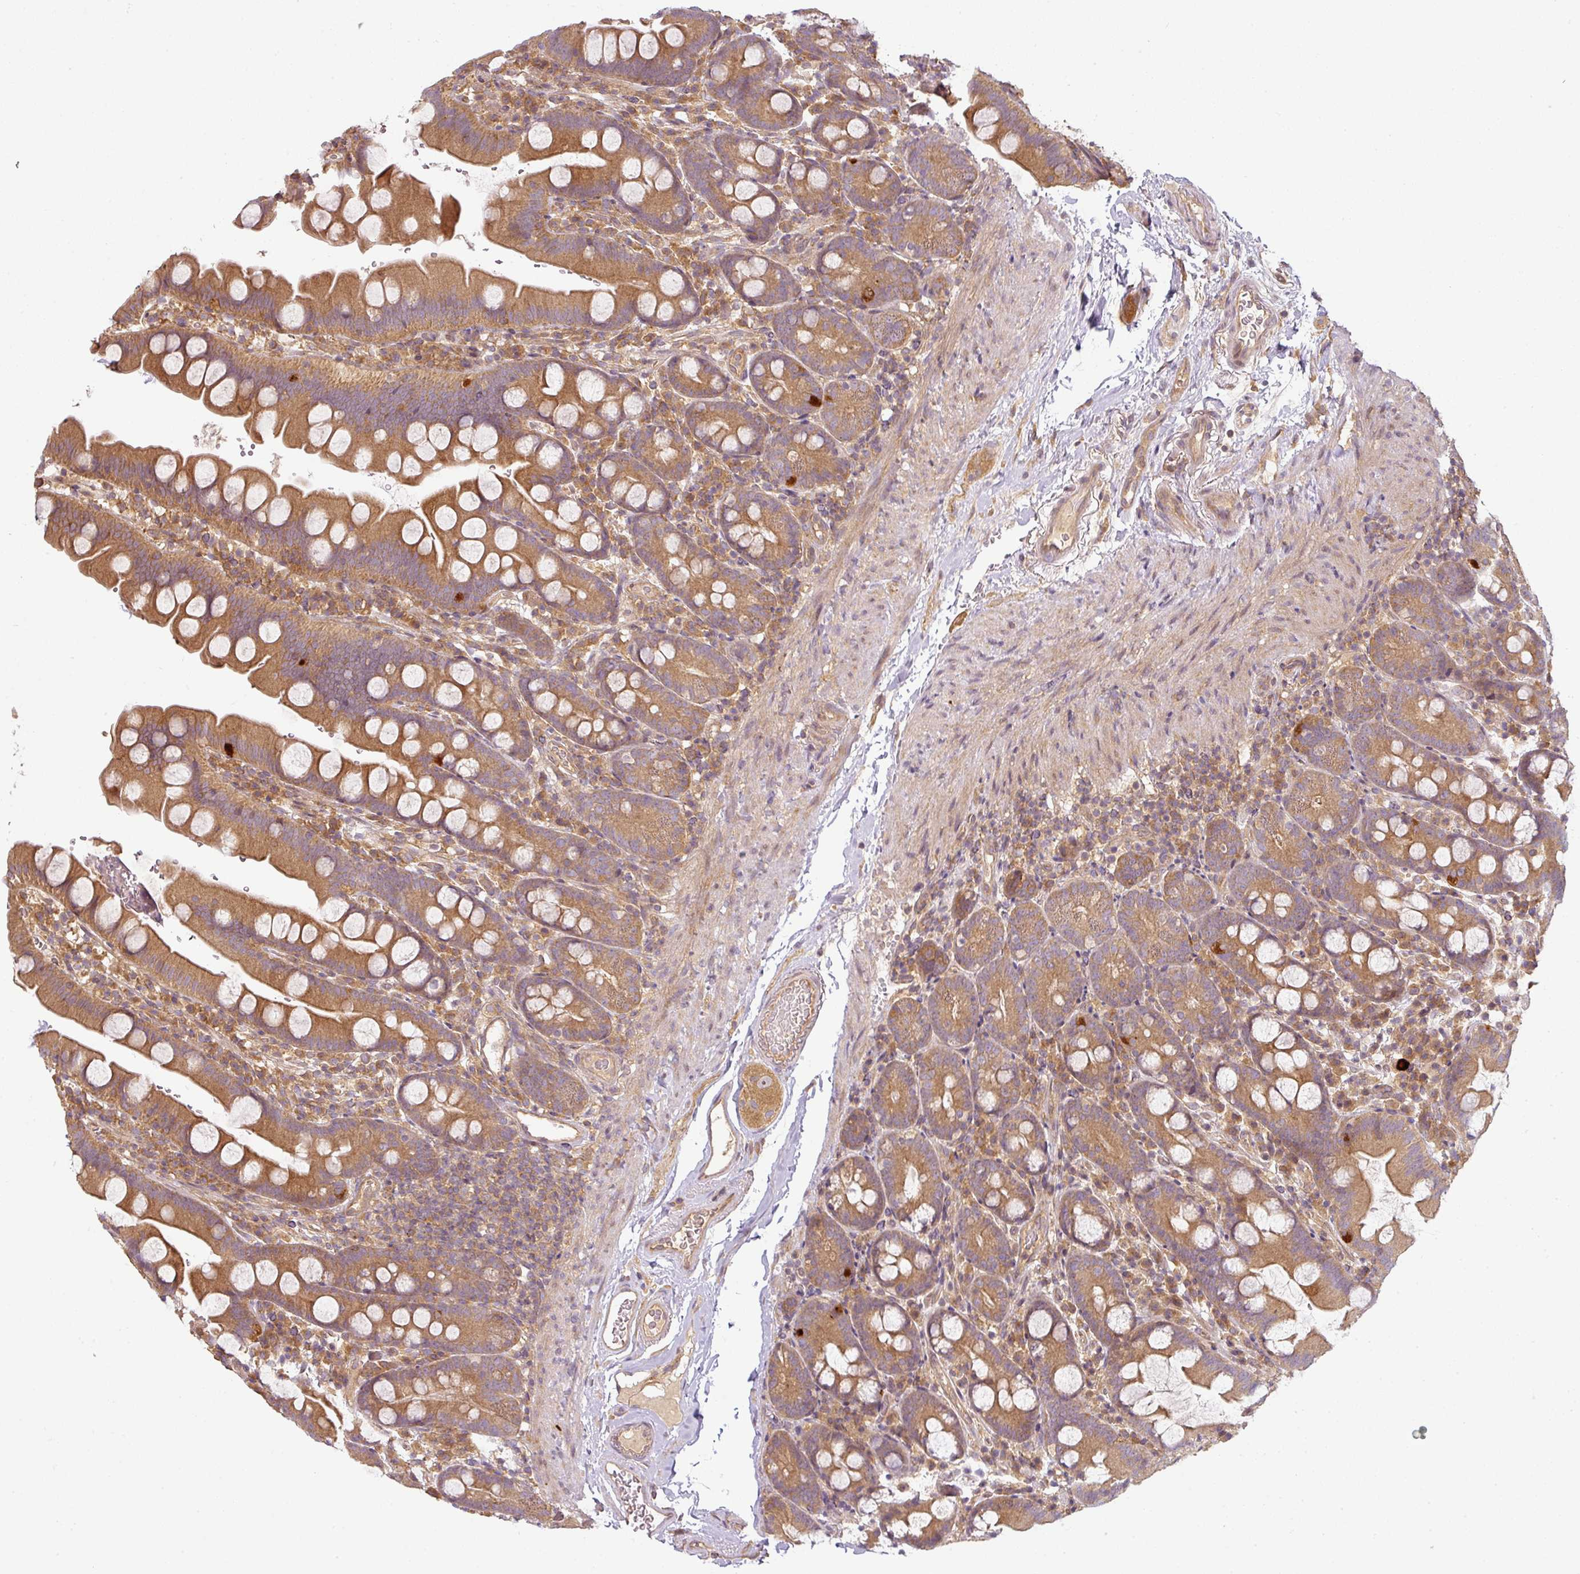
{"staining": {"intensity": "strong", "quantity": ">75%", "location": "cytoplasmic/membranous"}, "tissue": "small intestine", "cell_type": "Glandular cells", "image_type": "normal", "snomed": [{"axis": "morphology", "description": "Normal tissue, NOS"}, {"axis": "topography", "description": "Small intestine"}], "caption": "About >75% of glandular cells in benign human small intestine display strong cytoplasmic/membranous protein positivity as visualized by brown immunohistochemical staining.", "gene": "RNF31", "patient": {"sex": "female", "age": 68}}